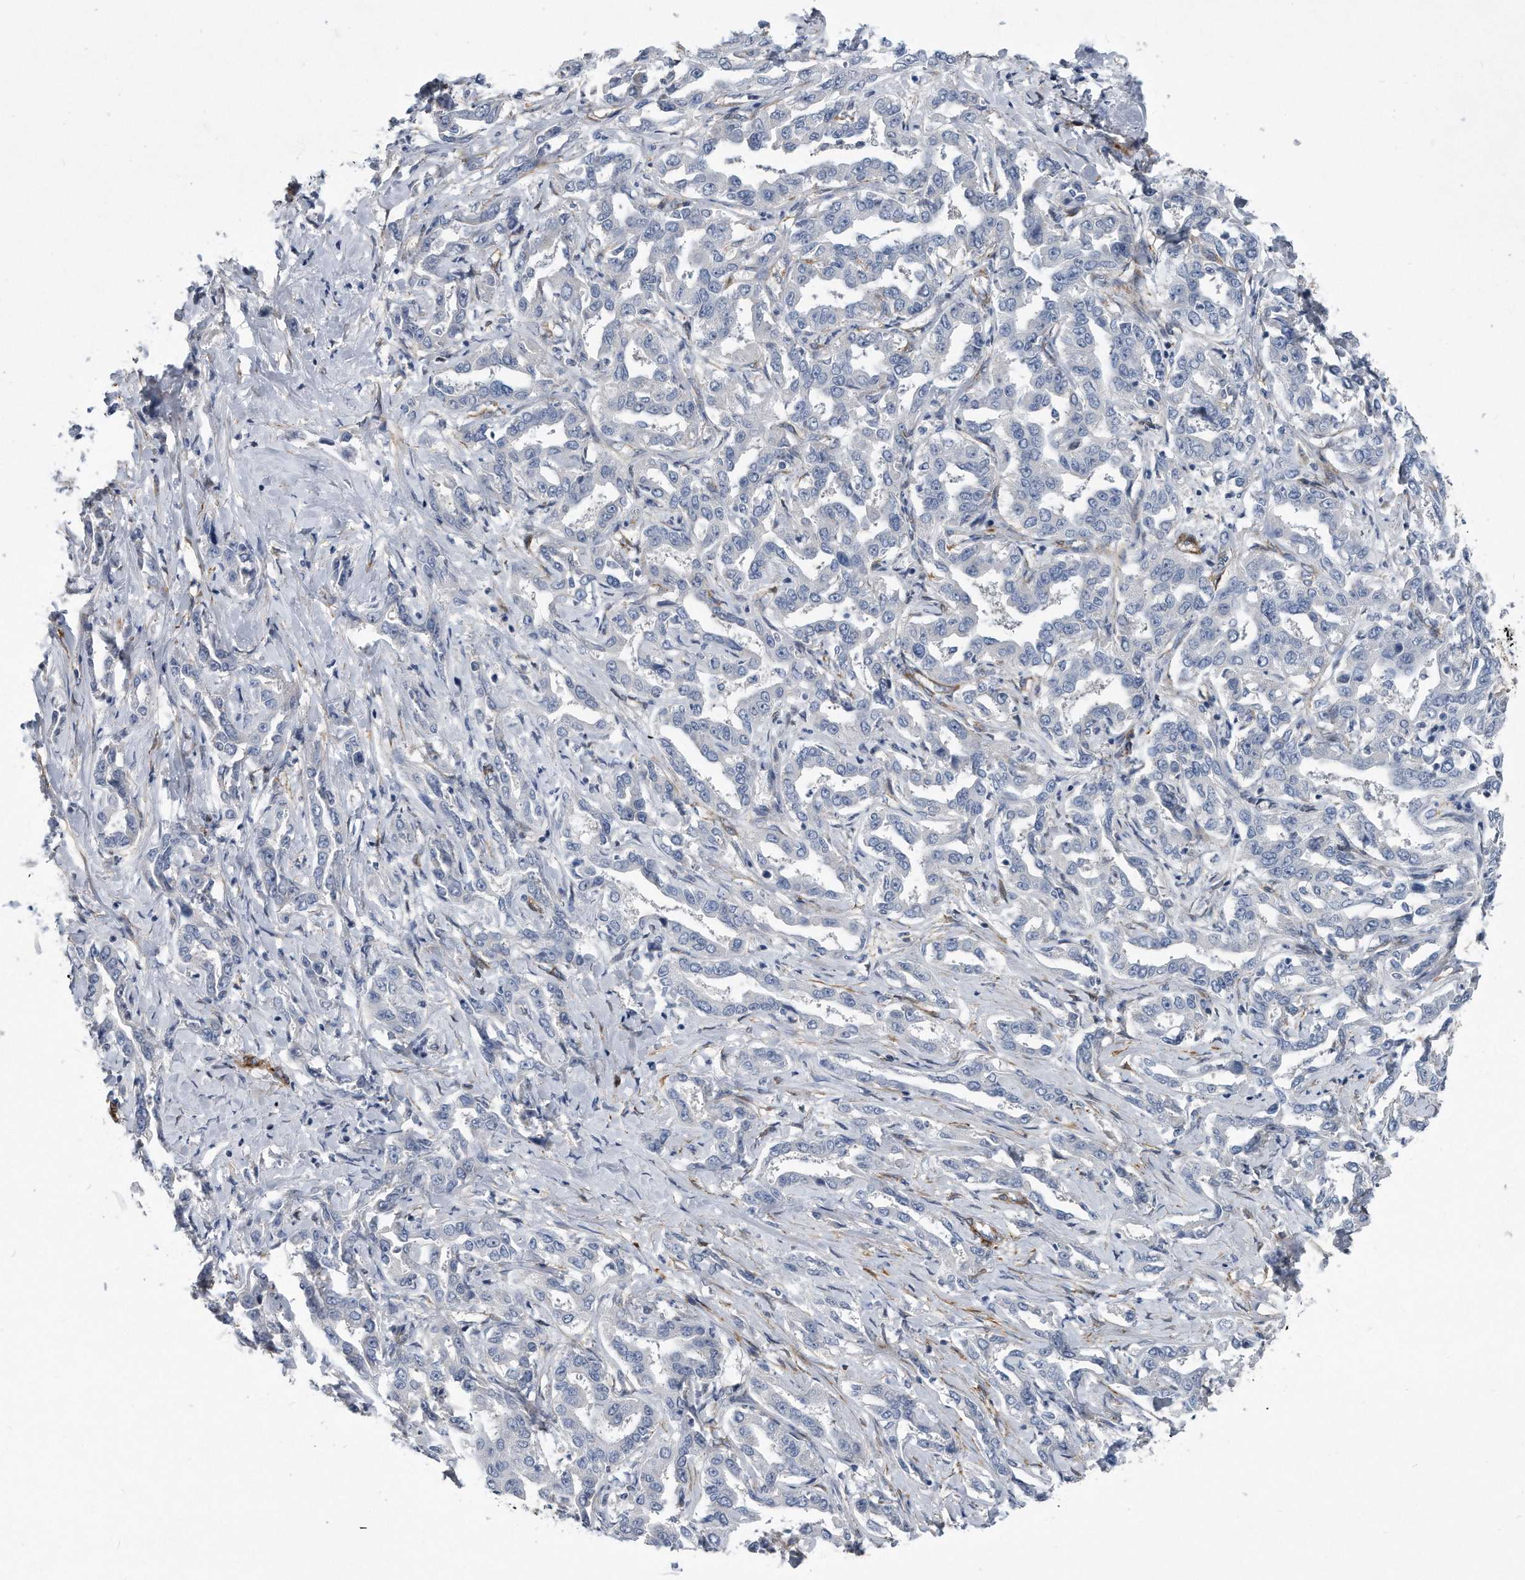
{"staining": {"intensity": "negative", "quantity": "none", "location": "none"}, "tissue": "liver cancer", "cell_type": "Tumor cells", "image_type": "cancer", "snomed": [{"axis": "morphology", "description": "Cholangiocarcinoma"}, {"axis": "topography", "description": "Liver"}], "caption": "IHC micrograph of cholangiocarcinoma (liver) stained for a protein (brown), which displays no positivity in tumor cells.", "gene": "EIF2B4", "patient": {"sex": "male", "age": 59}}